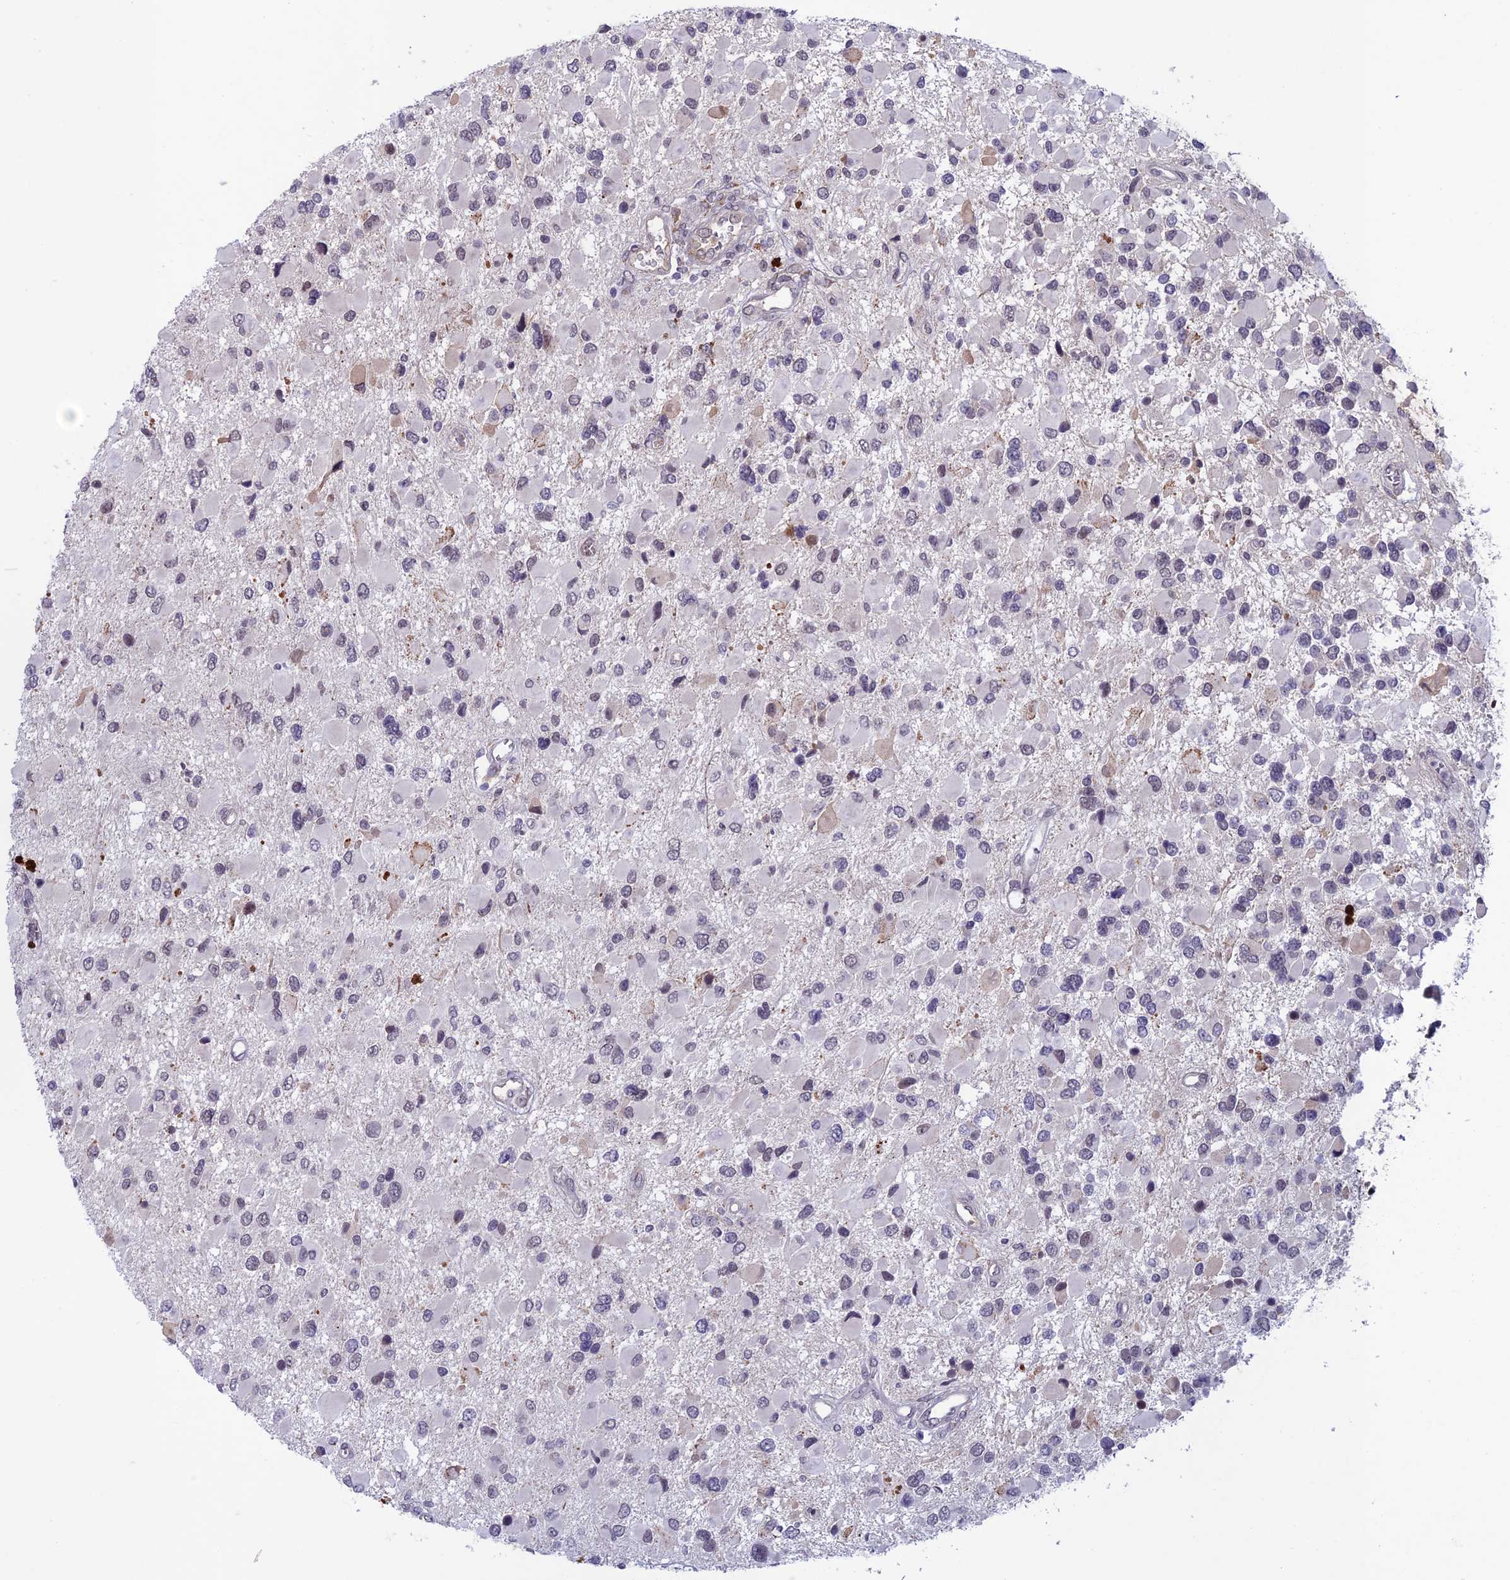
{"staining": {"intensity": "negative", "quantity": "none", "location": "none"}, "tissue": "glioma", "cell_type": "Tumor cells", "image_type": "cancer", "snomed": [{"axis": "morphology", "description": "Glioma, malignant, High grade"}, {"axis": "topography", "description": "Brain"}], "caption": "This is an IHC micrograph of glioma. There is no staining in tumor cells.", "gene": "FKBPL", "patient": {"sex": "male", "age": 53}}